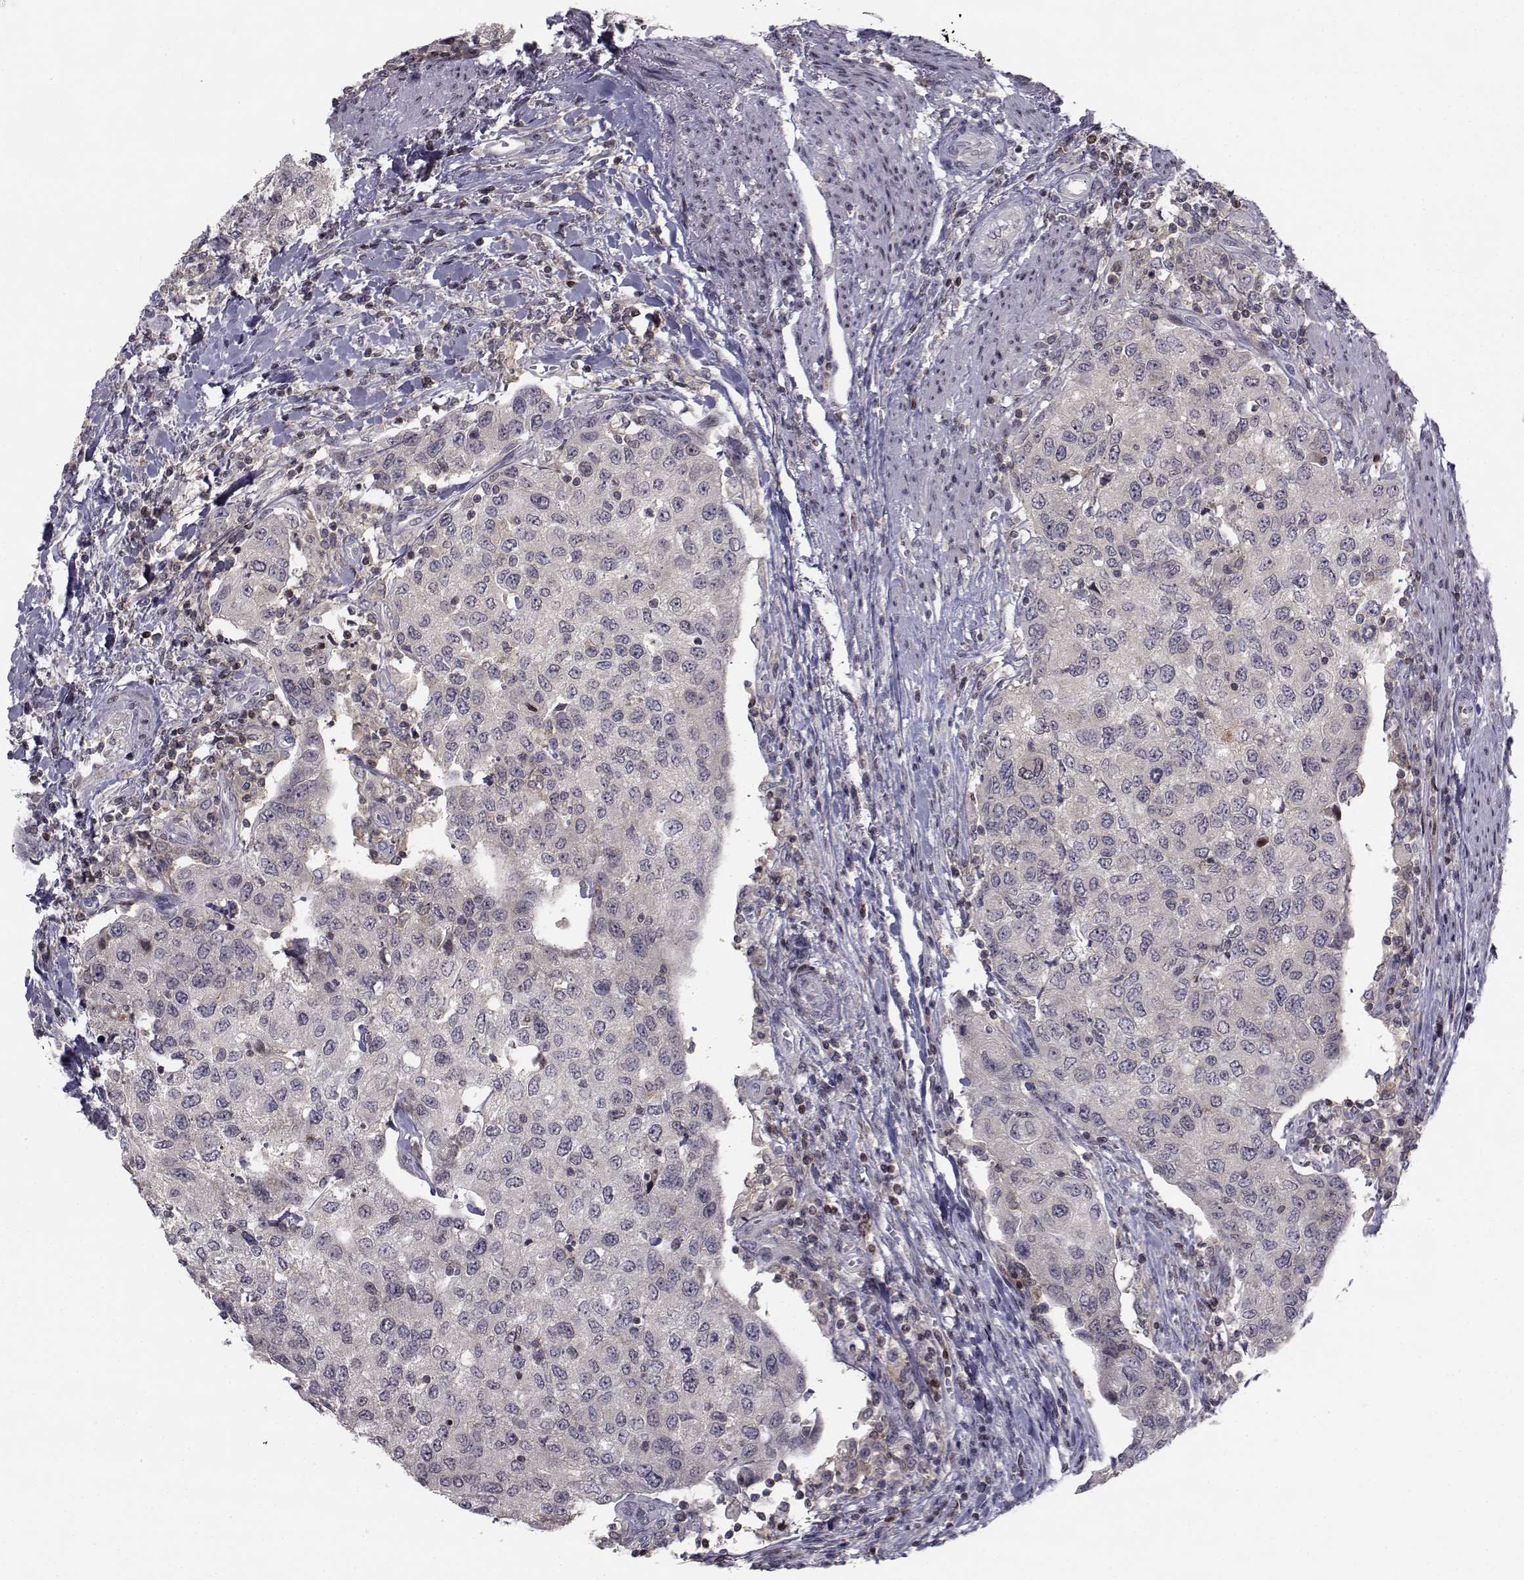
{"staining": {"intensity": "negative", "quantity": "none", "location": "none"}, "tissue": "urothelial cancer", "cell_type": "Tumor cells", "image_type": "cancer", "snomed": [{"axis": "morphology", "description": "Urothelial carcinoma, High grade"}, {"axis": "topography", "description": "Urinary bladder"}], "caption": "Protein analysis of urothelial cancer reveals no significant positivity in tumor cells.", "gene": "PCP4L1", "patient": {"sex": "female", "age": 78}}